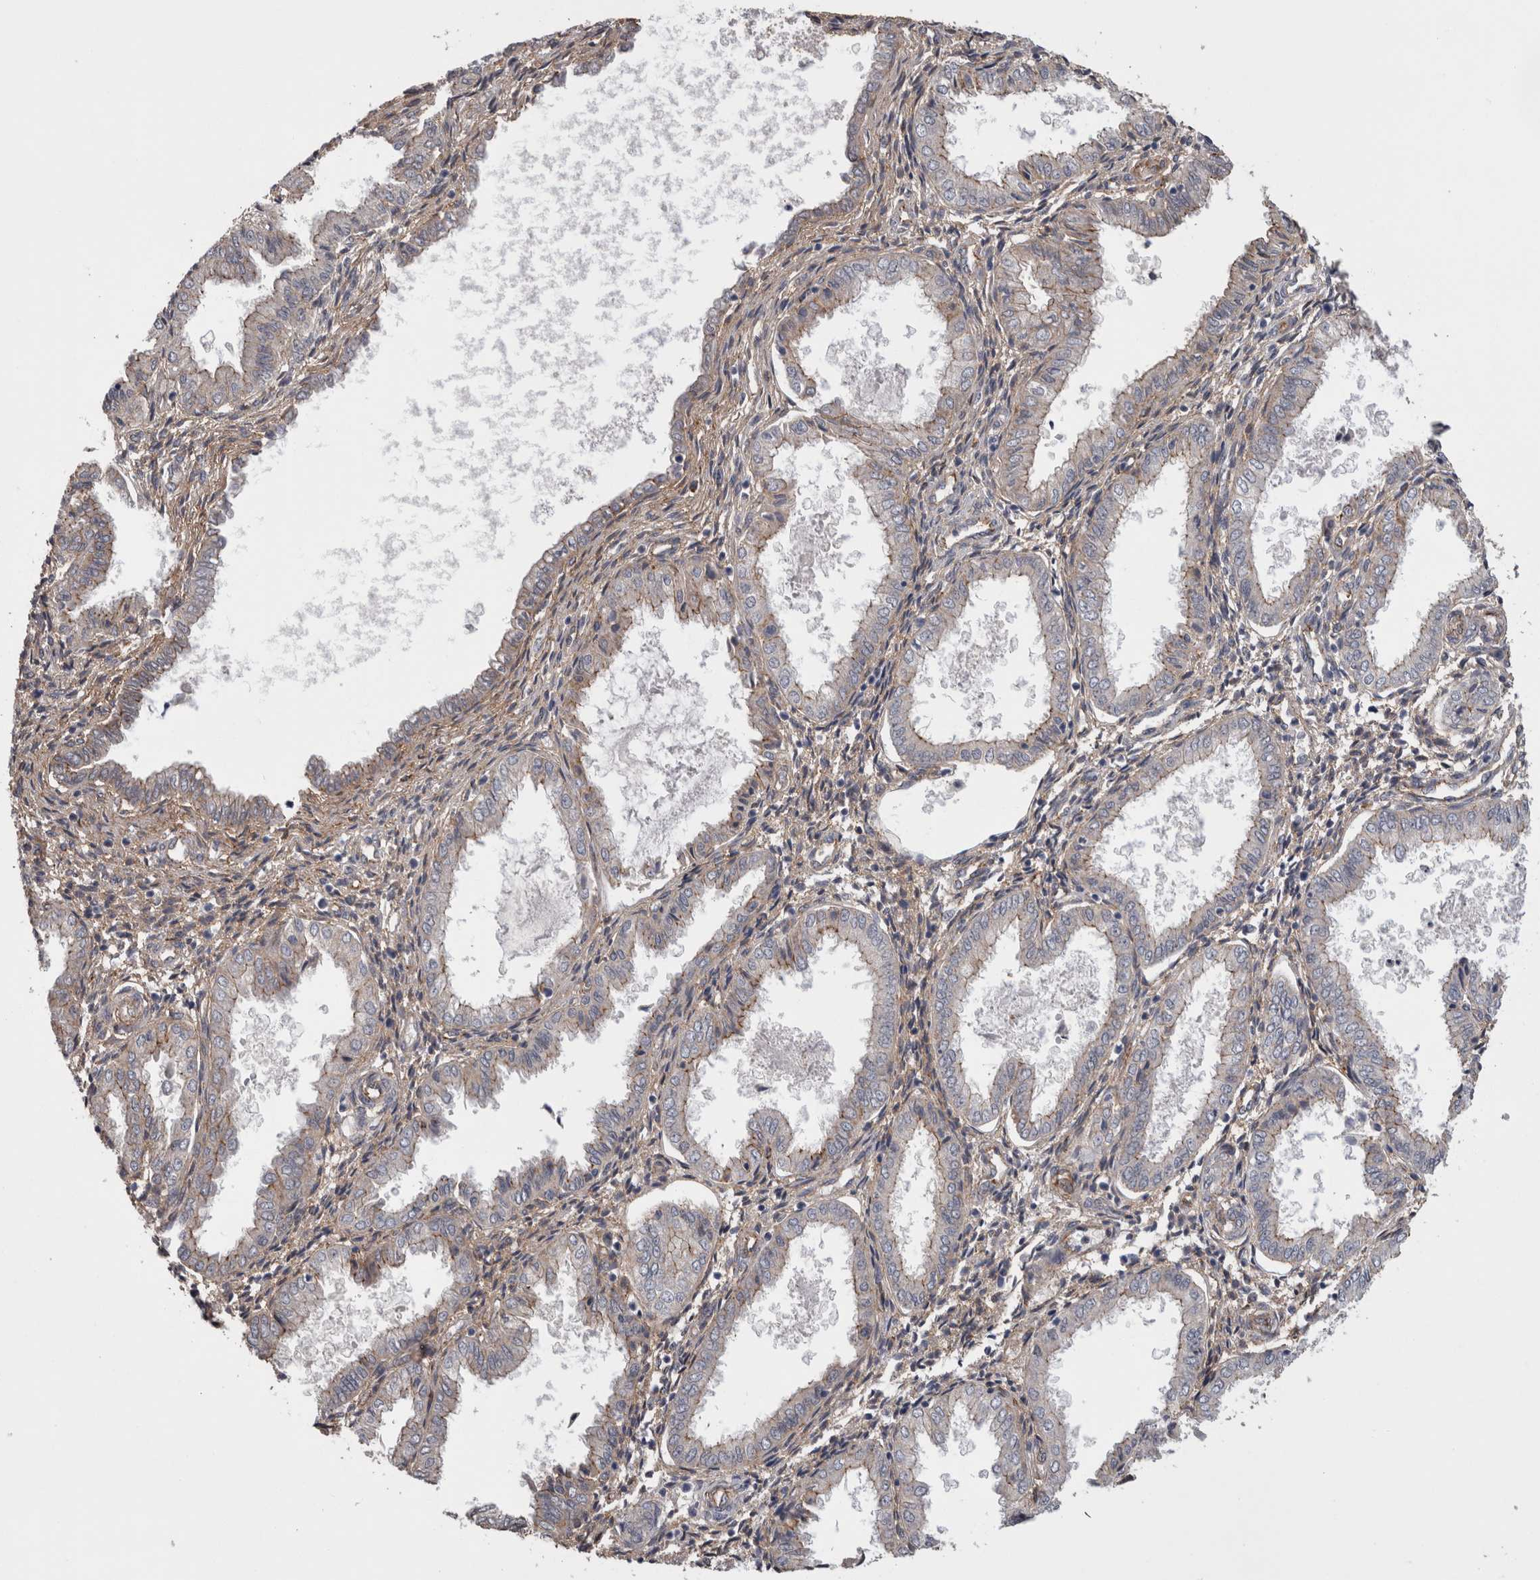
{"staining": {"intensity": "weak", "quantity": "25%-75%", "location": "cytoplasmic/membranous"}, "tissue": "endometrium", "cell_type": "Cells in endometrial stroma", "image_type": "normal", "snomed": [{"axis": "morphology", "description": "Normal tissue, NOS"}, {"axis": "topography", "description": "Endometrium"}], "caption": "Weak cytoplasmic/membranous protein staining is appreciated in approximately 25%-75% of cells in endometrial stroma in endometrium.", "gene": "NECTIN2", "patient": {"sex": "female", "age": 33}}